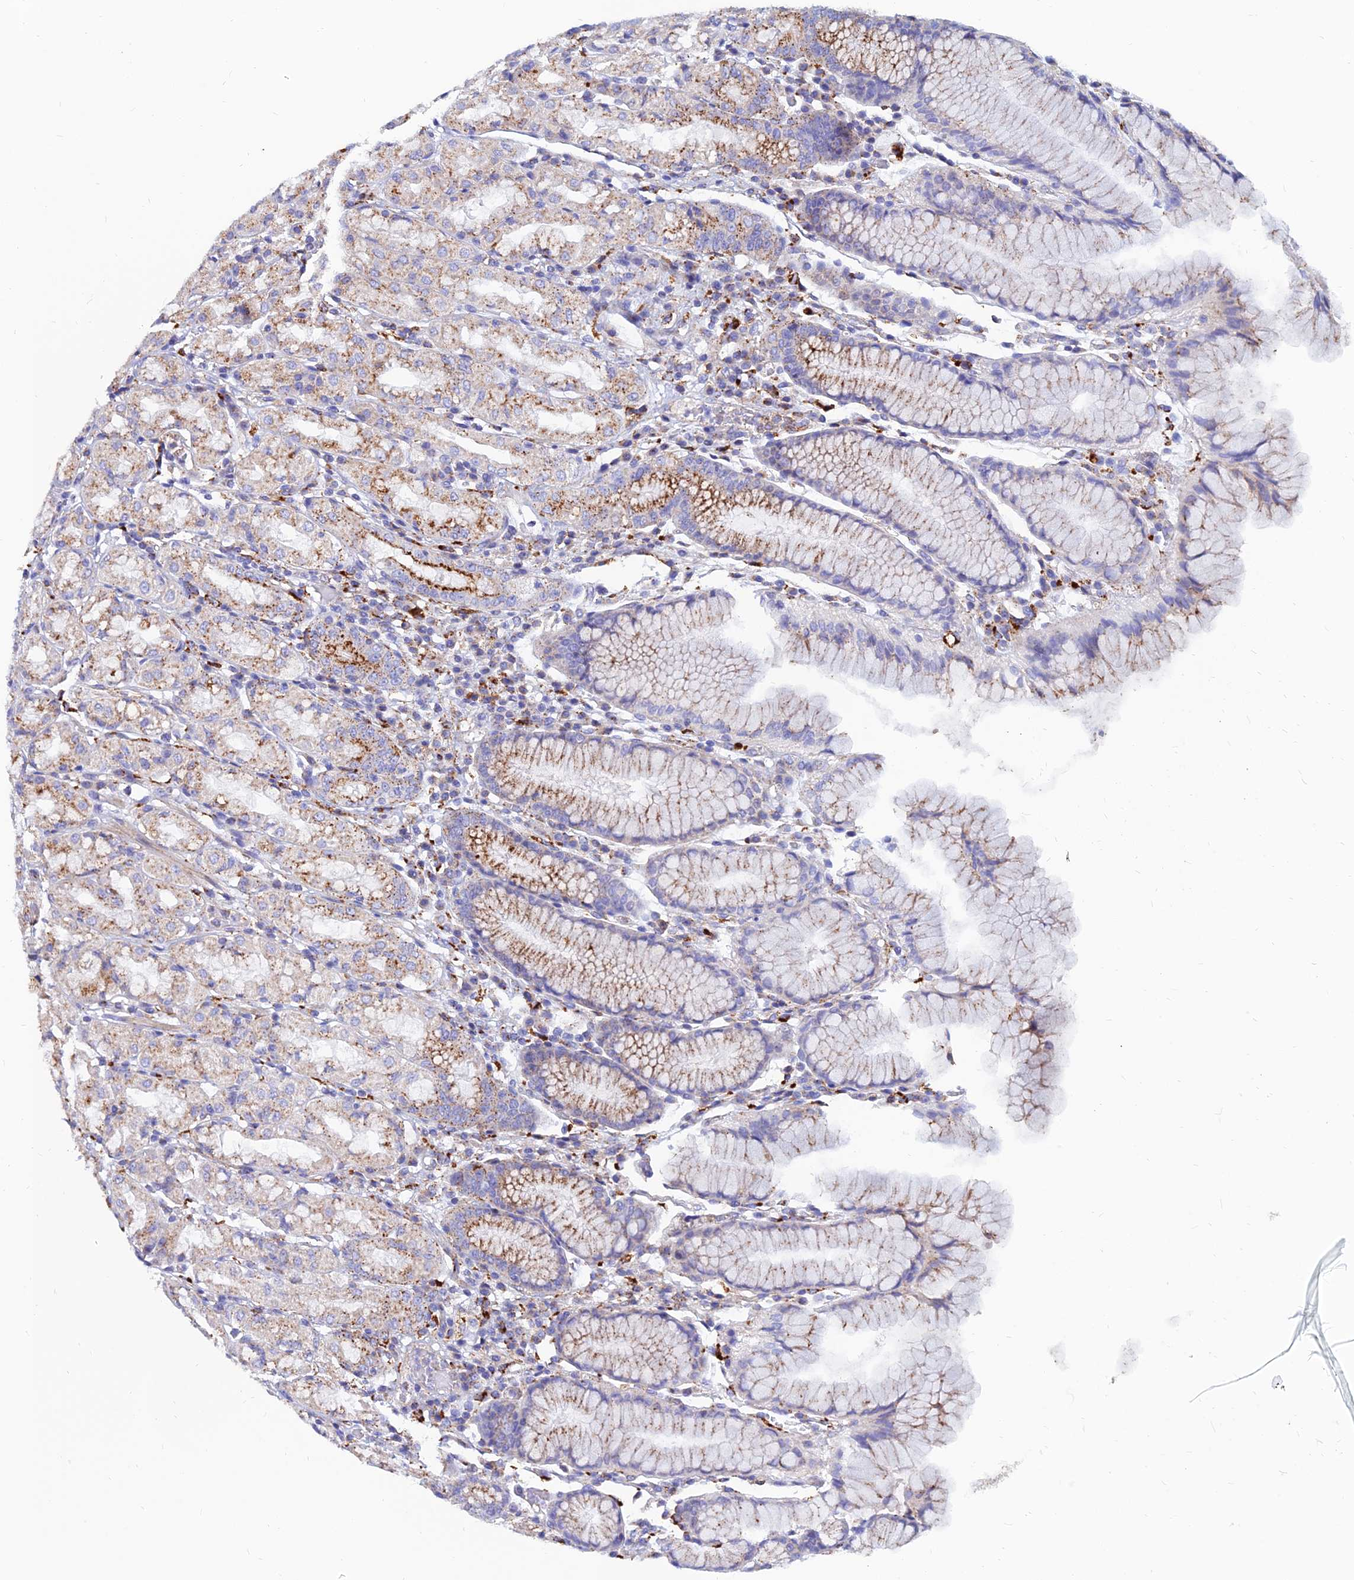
{"staining": {"intensity": "moderate", "quantity": "25%-75%", "location": "cytoplasmic/membranous"}, "tissue": "stomach", "cell_type": "Glandular cells", "image_type": "normal", "snomed": [{"axis": "morphology", "description": "Normal tissue, NOS"}, {"axis": "topography", "description": "Stomach, lower"}], "caption": "Moderate cytoplasmic/membranous protein positivity is appreciated in approximately 25%-75% of glandular cells in stomach.", "gene": "SPNS1", "patient": {"sex": "female", "age": 56}}